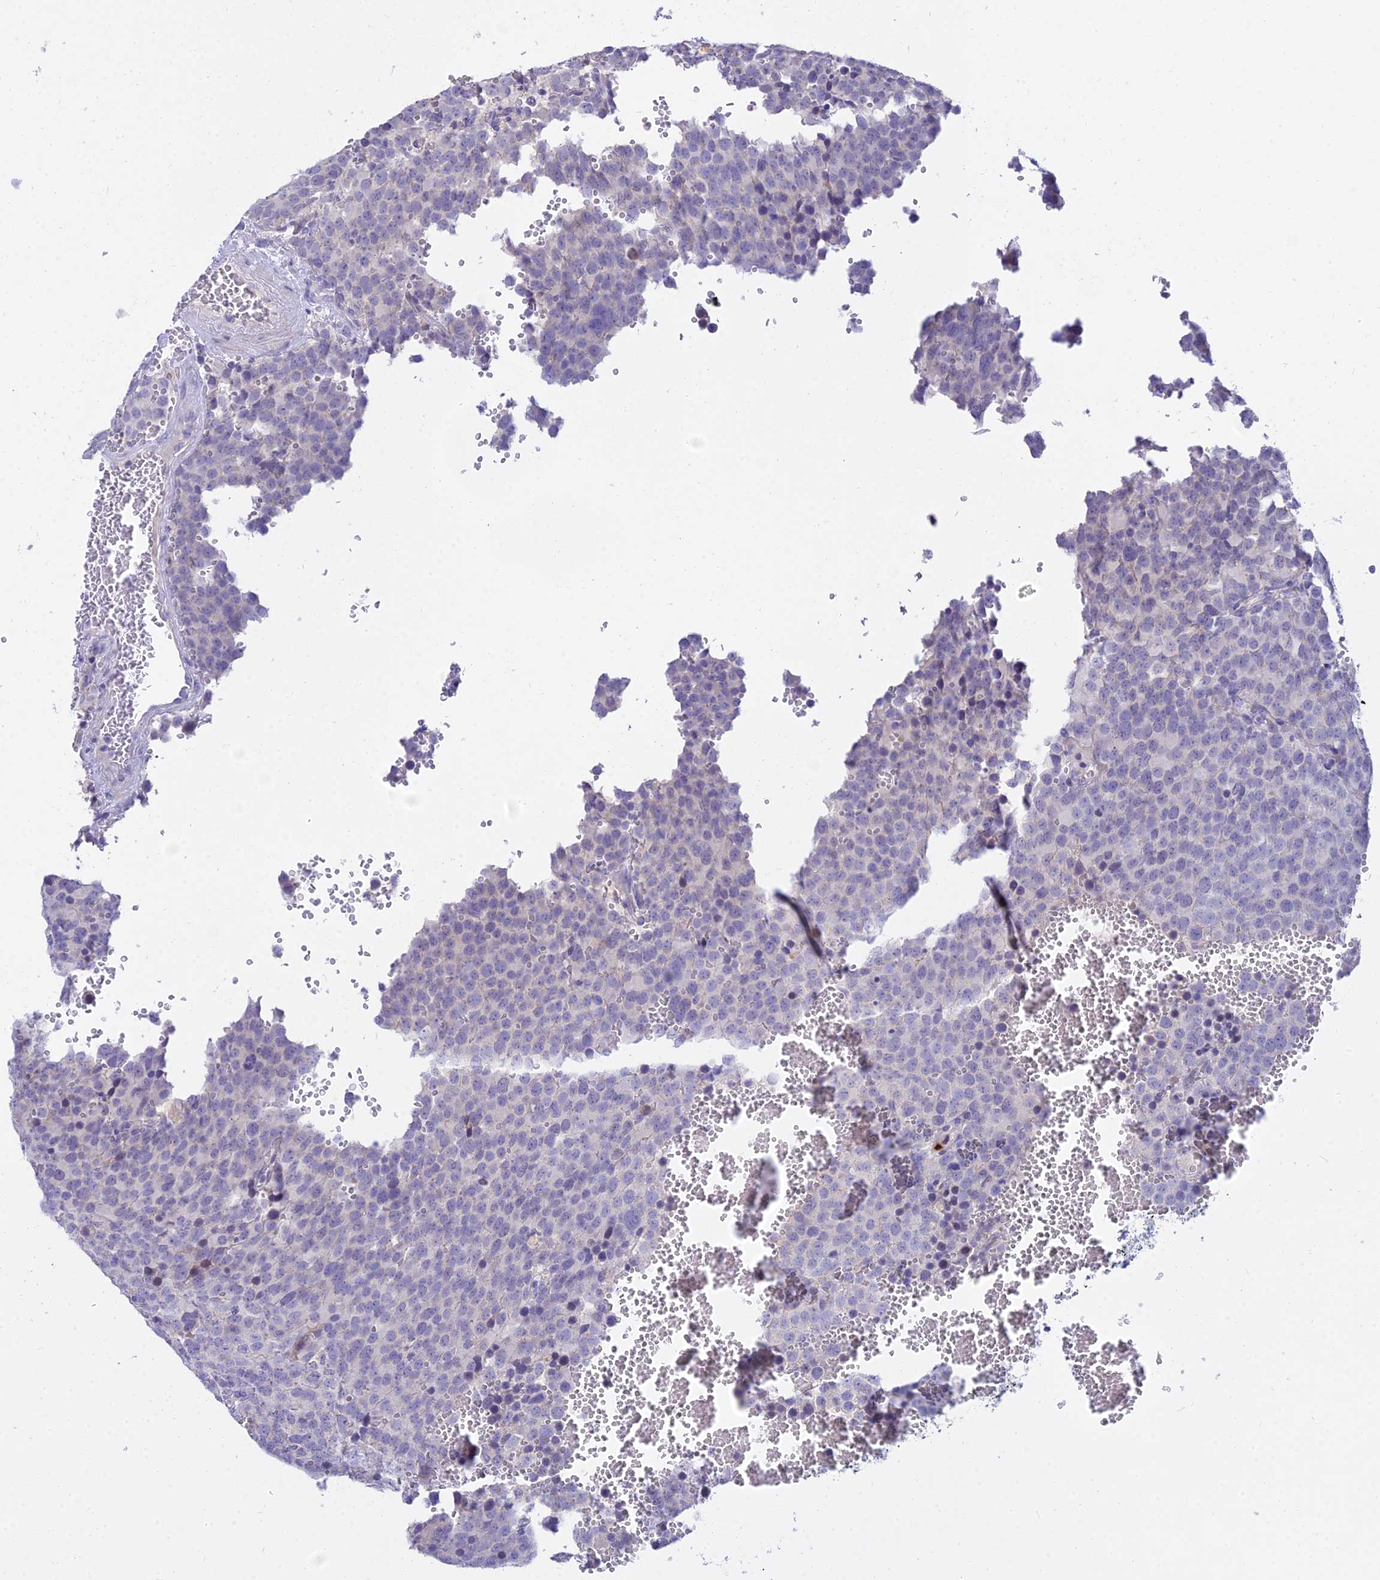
{"staining": {"intensity": "negative", "quantity": "none", "location": "none"}, "tissue": "testis cancer", "cell_type": "Tumor cells", "image_type": "cancer", "snomed": [{"axis": "morphology", "description": "Seminoma, NOS"}, {"axis": "topography", "description": "Testis"}], "caption": "High power microscopy photomicrograph of an immunohistochemistry histopathology image of seminoma (testis), revealing no significant expression in tumor cells.", "gene": "VWC2L", "patient": {"sex": "male", "age": 71}}